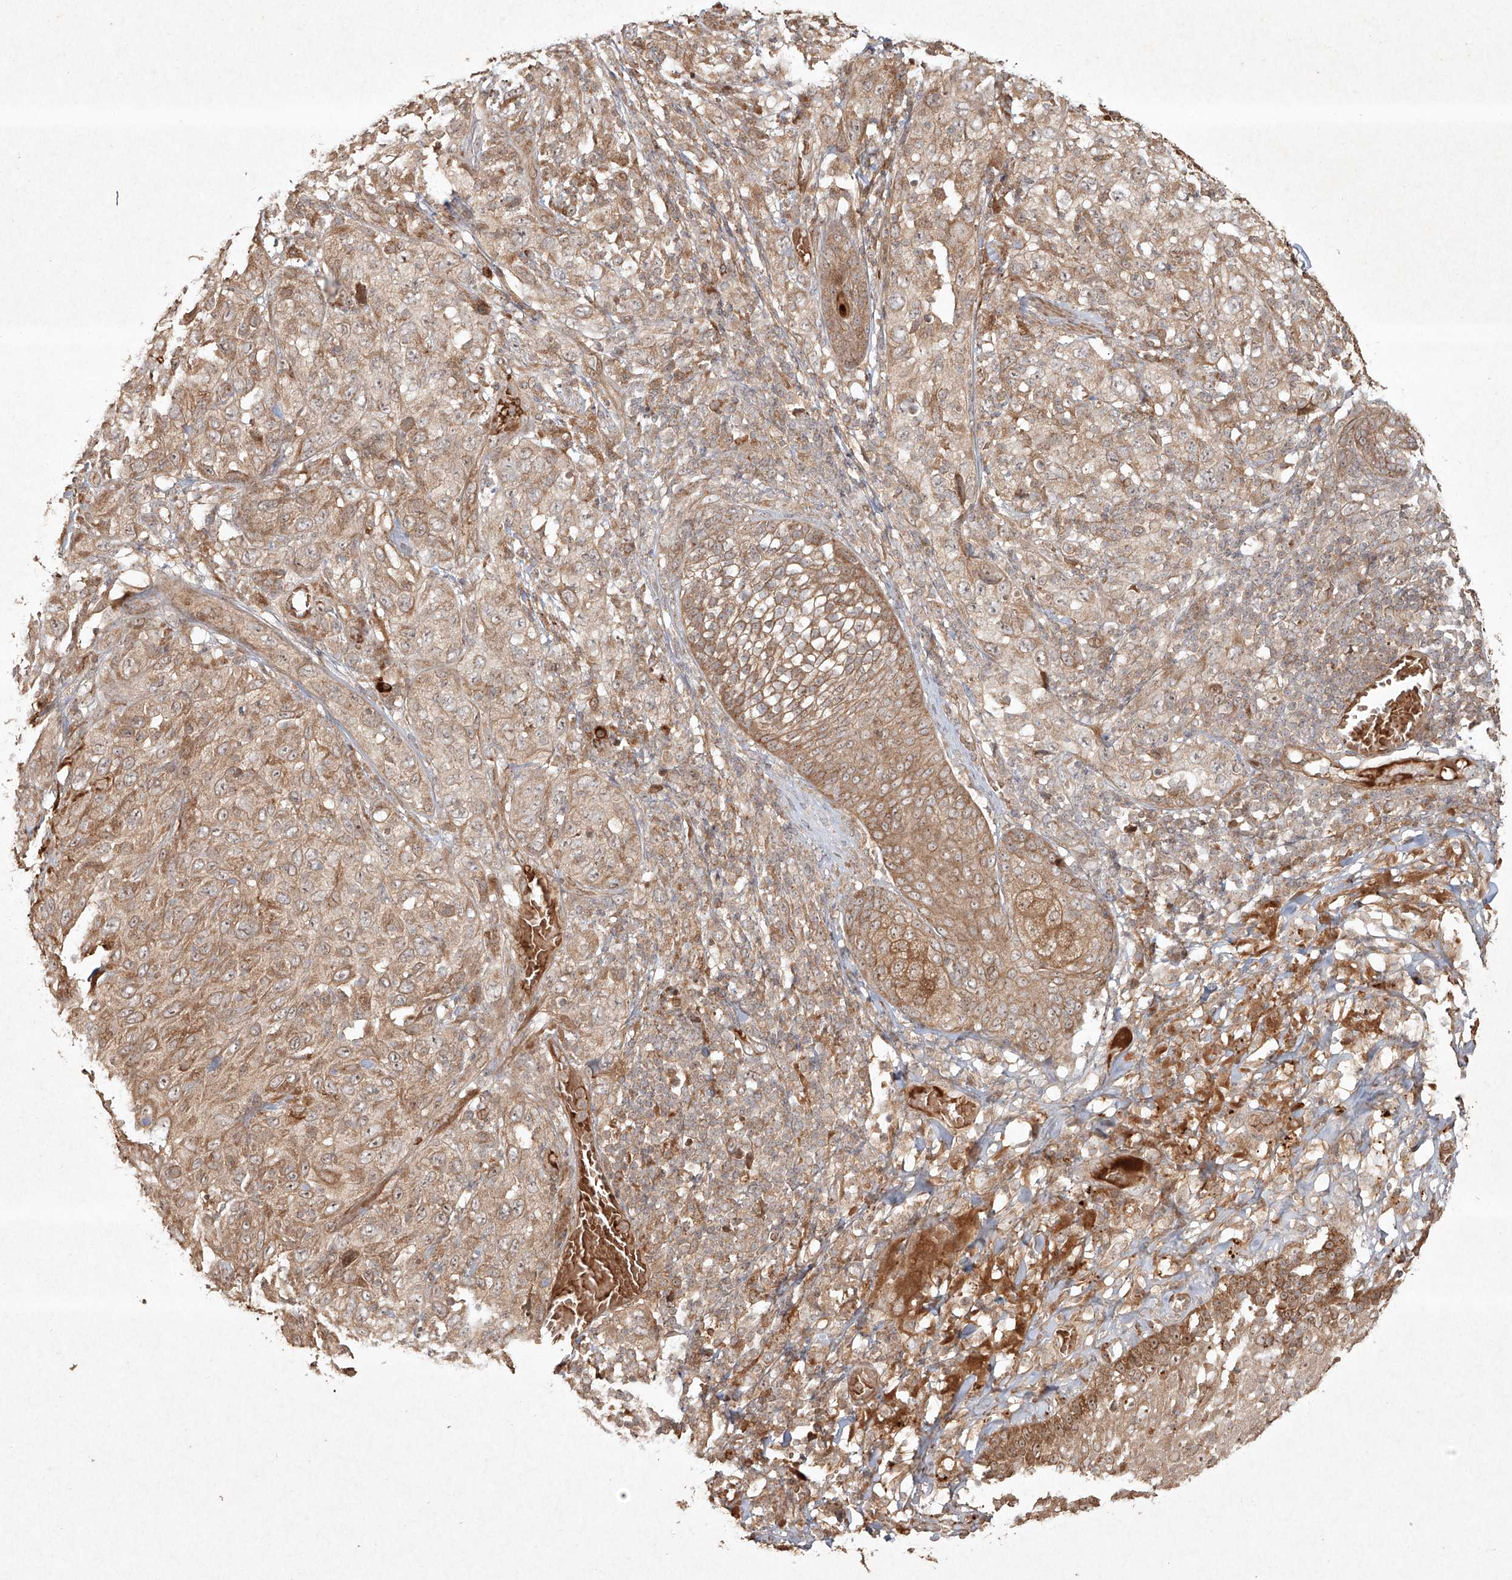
{"staining": {"intensity": "weak", "quantity": ">75%", "location": "cytoplasmic/membranous,nuclear"}, "tissue": "skin cancer", "cell_type": "Tumor cells", "image_type": "cancer", "snomed": [{"axis": "morphology", "description": "Squamous cell carcinoma, NOS"}, {"axis": "topography", "description": "Skin"}], "caption": "An IHC image of tumor tissue is shown. Protein staining in brown highlights weak cytoplasmic/membranous and nuclear positivity in skin squamous cell carcinoma within tumor cells.", "gene": "CYYR1", "patient": {"sex": "female", "age": 88}}